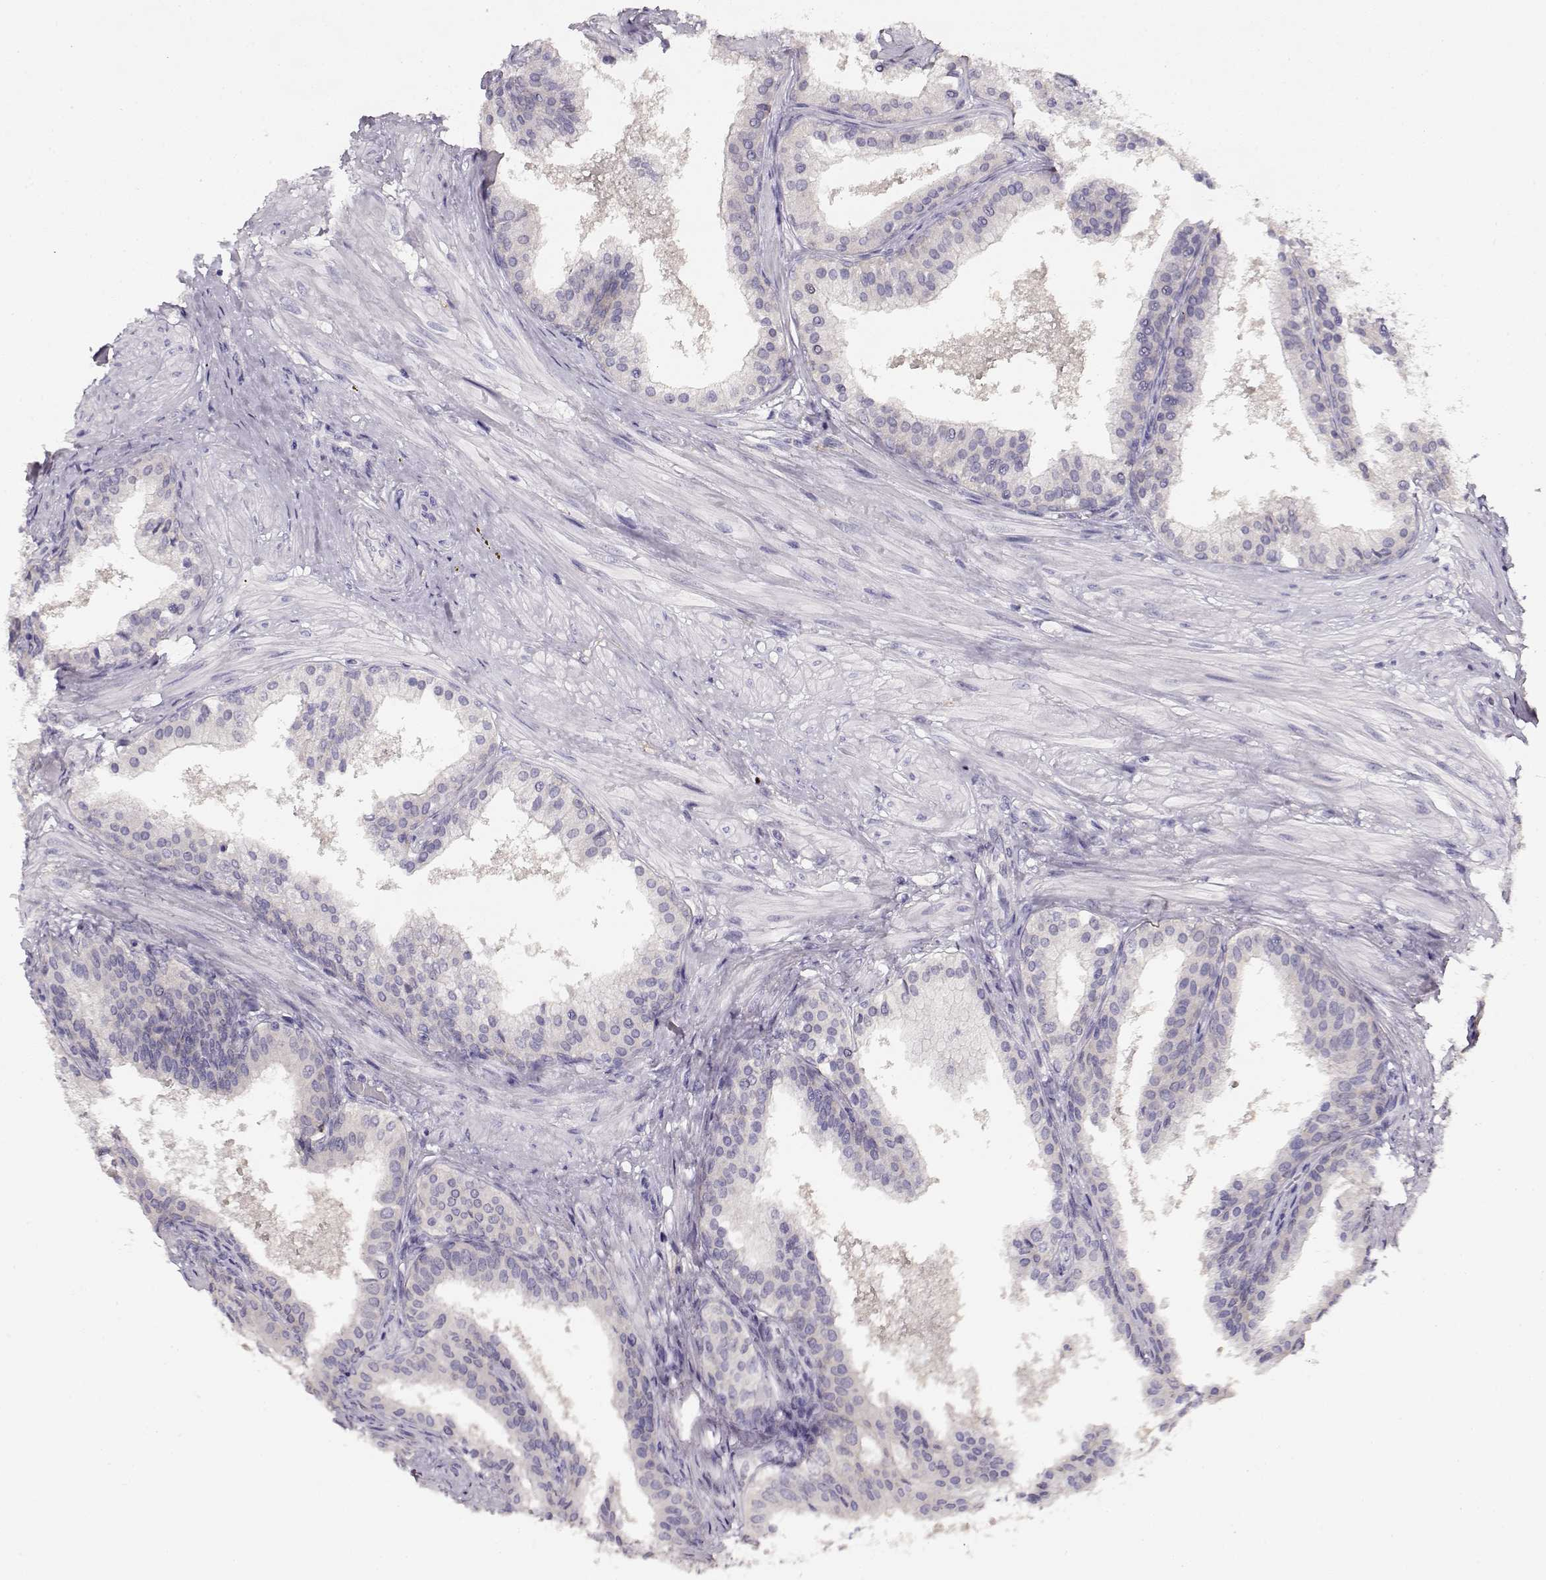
{"staining": {"intensity": "negative", "quantity": "none", "location": "none"}, "tissue": "prostate cancer", "cell_type": "Tumor cells", "image_type": "cancer", "snomed": [{"axis": "morphology", "description": "Adenocarcinoma, Low grade"}, {"axis": "topography", "description": "Prostate"}], "caption": "The IHC image has no significant staining in tumor cells of prostate adenocarcinoma (low-grade) tissue.", "gene": "NDRG4", "patient": {"sex": "male", "age": 56}}